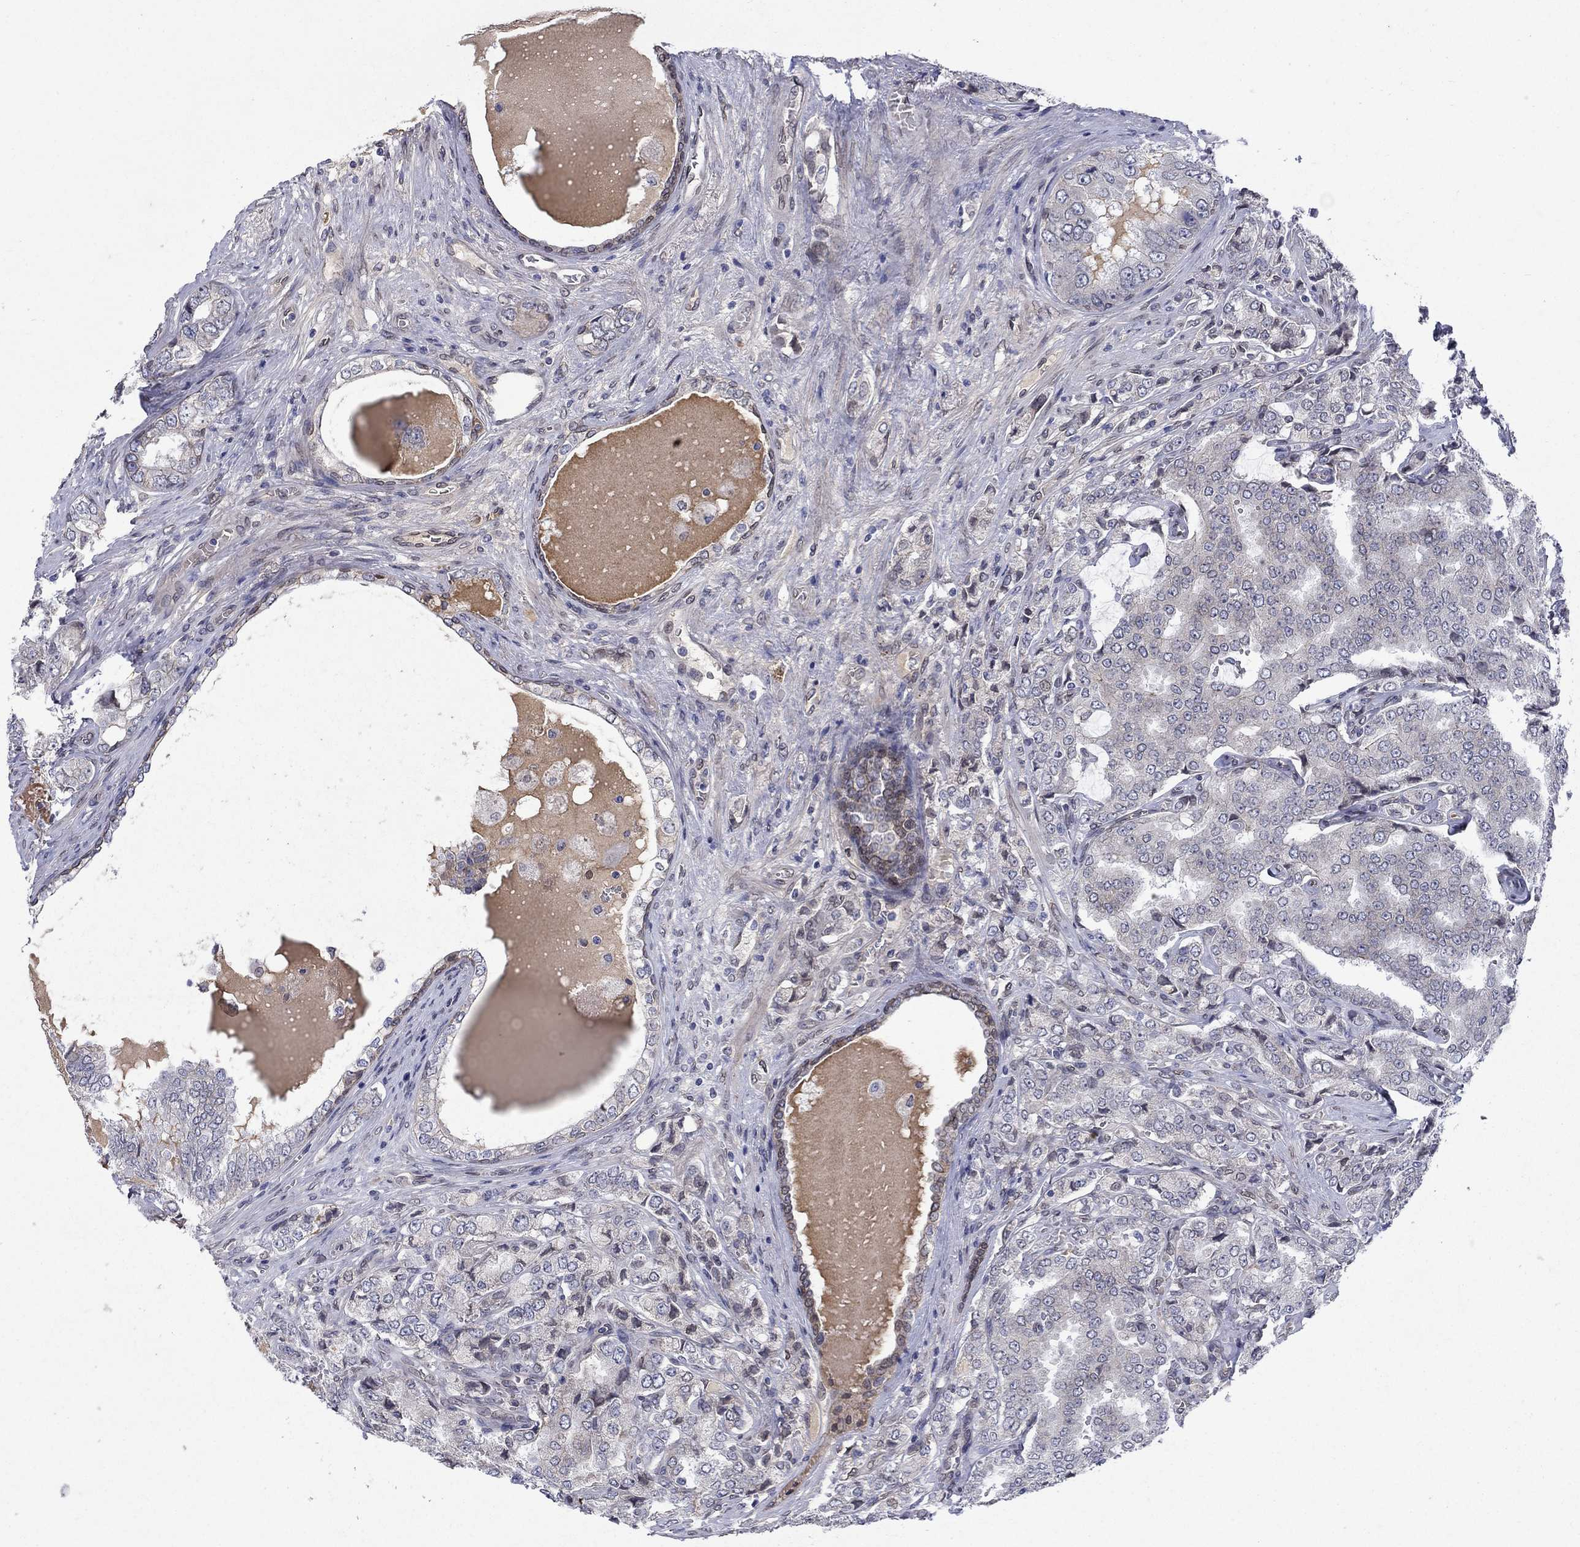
{"staining": {"intensity": "weak", "quantity": "25%-75%", "location": "cytoplasmic/membranous"}, "tissue": "prostate cancer", "cell_type": "Tumor cells", "image_type": "cancer", "snomed": [{"axis": "morphology", "description": "Adenocarcinoma, NOS"}, {"axis": "topography", "description": "Prostate"}], "caption": "Protein positivity by immunohistochemistry (IHC) shows weak cytoplasmic/membranous expression in approximately 25%-75% of tumor cells in adenocarcinoma (prostate). The protein of interest is stained brown, and the nuclei are stained in blue (DAB IHC with brightfield microscopy, high magnification).", "gene": "EMC9", "patient": {"sex": "male", "age": 65}}